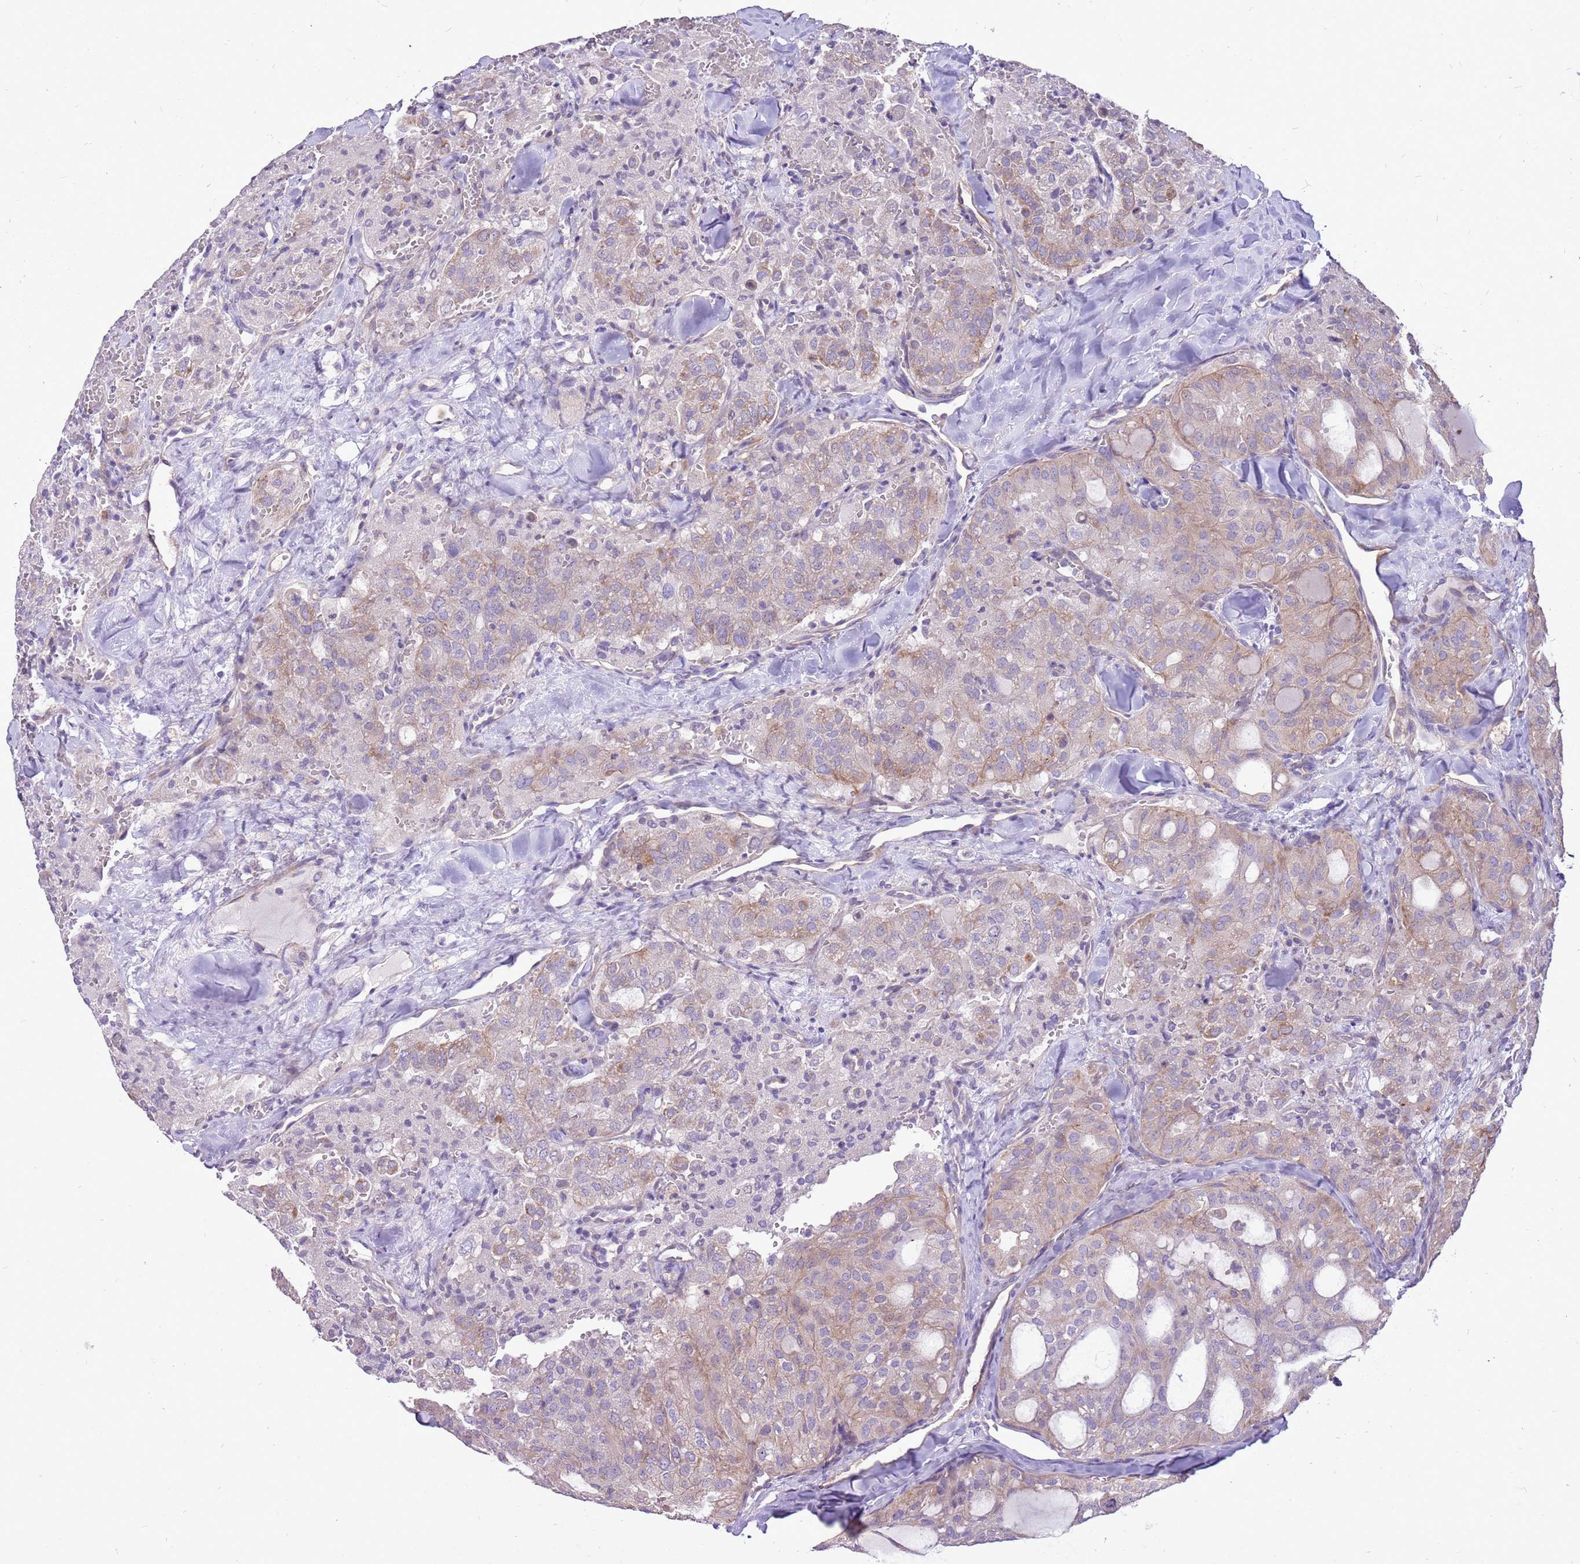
{"staining": {"intensity": "weak", "quantity": "<25%", "location": "cytoplasmic/membranous"}, "tissue": "thyroid cancer", "cell_type": "Tumor cells", "image_type": "cancer", "snomed": [{"axis": "morphology", "description": "Follicular adenoma carcinoma, NOS"}, {"axis": "topography", "description": "Thyroid gland"}], "caption": "High power microscopy image of an immunohistochemistry (IHC) micrograph of thyroid cancer, revealing no significant positivity in tumor cells.", "gene": "WASHC4", "patient": {"sex": "male", "age": 75}}